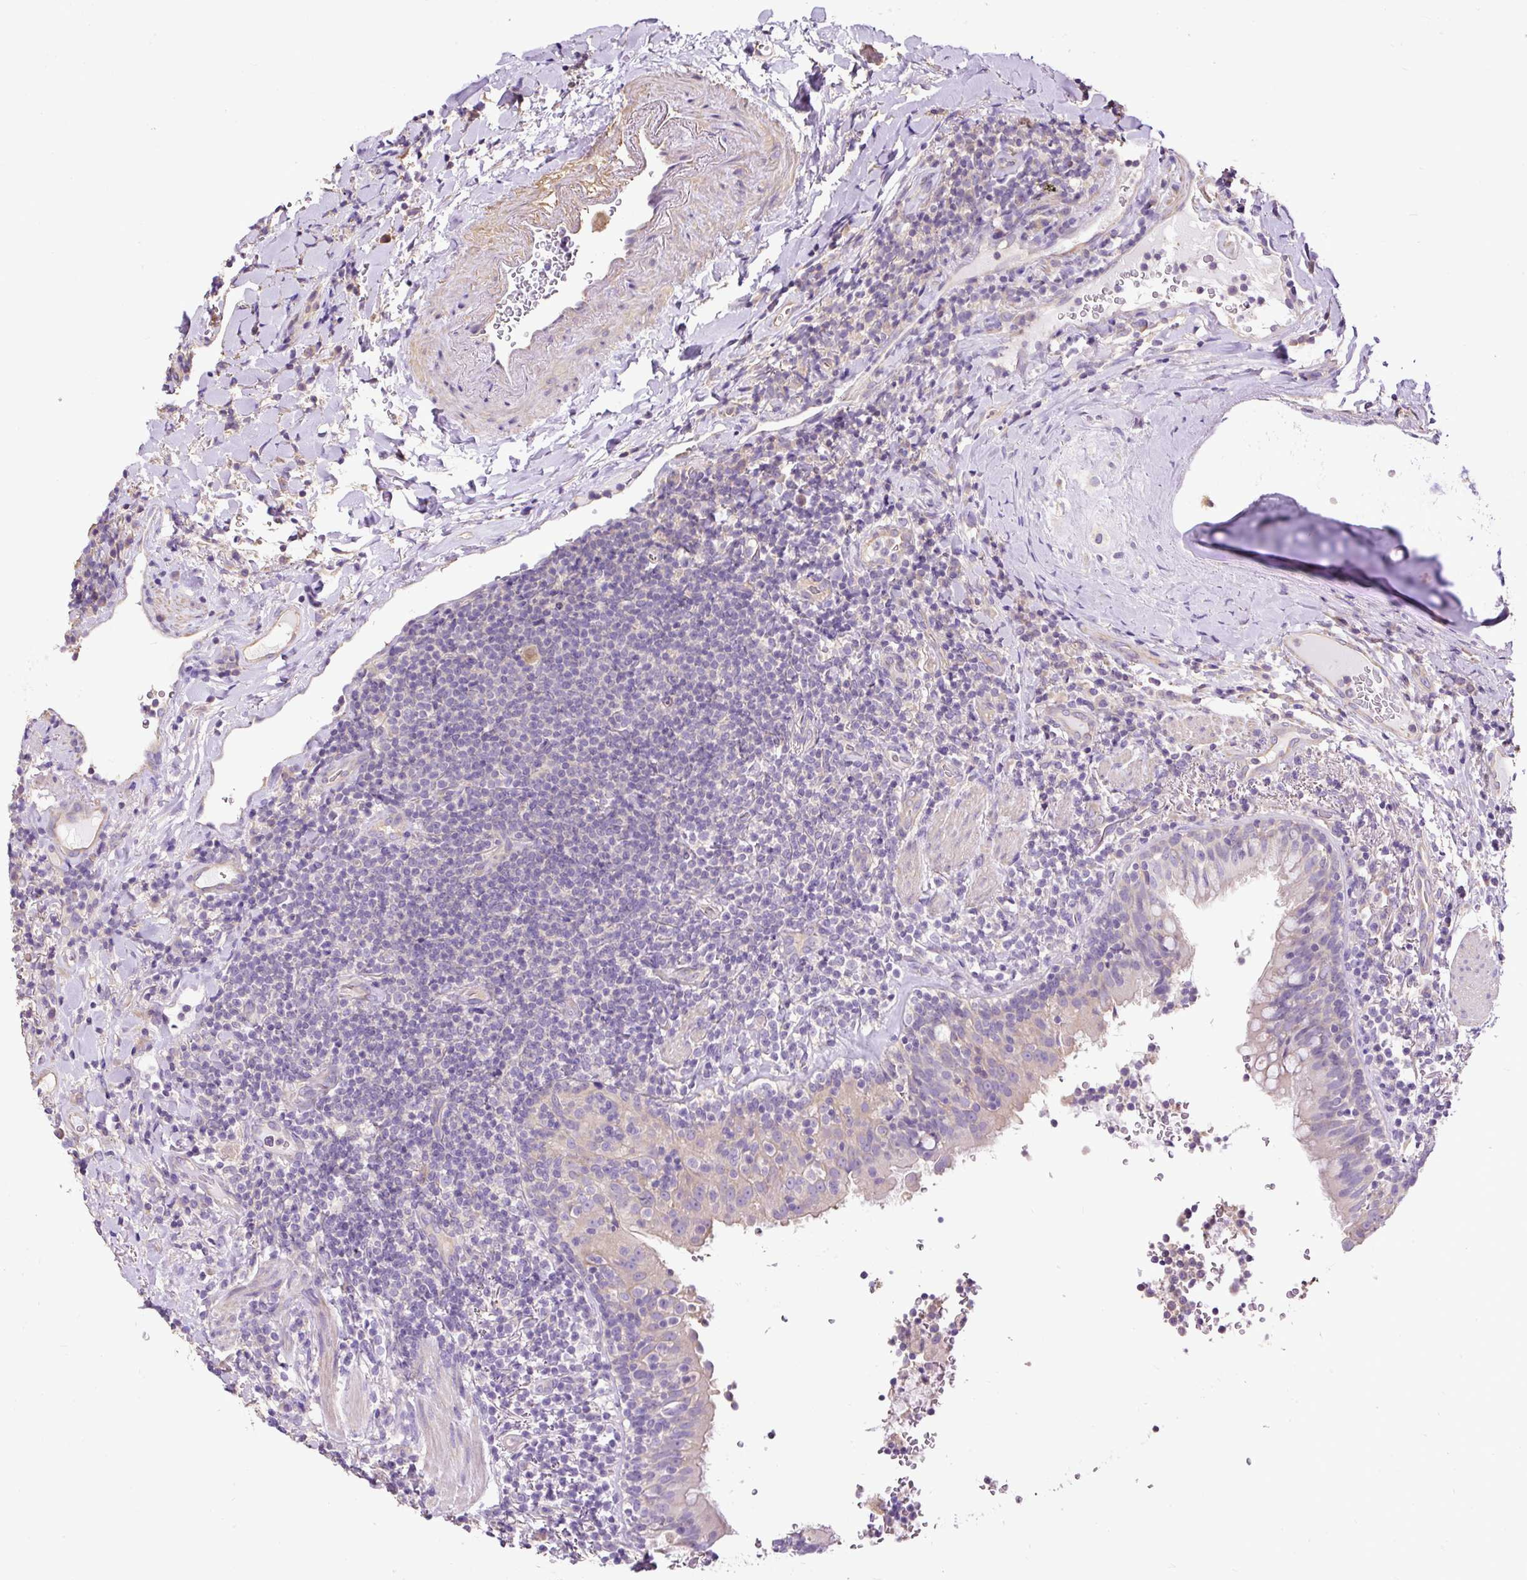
{"staining": {"intensity": "negative", "quantity": "none", "location": "none"}, "tissue": "lymphoma", "cell_type": "Tumor cells", "image_type": "cancer", "snomed": [{"axis": "morphology", "description": "Malignant lymphoma, non-Hodgkin's type, Low grade"}, {"axis": "topography", "description": "Lung"}], "caption": "DAB immunohistochemical staining of low-grade malignant lymphoma, non-Hodgkin's type displays no significant positivity in tumor cells.", "gene": "PDIA2", "patient": {"sex": "female", "age": 71}}